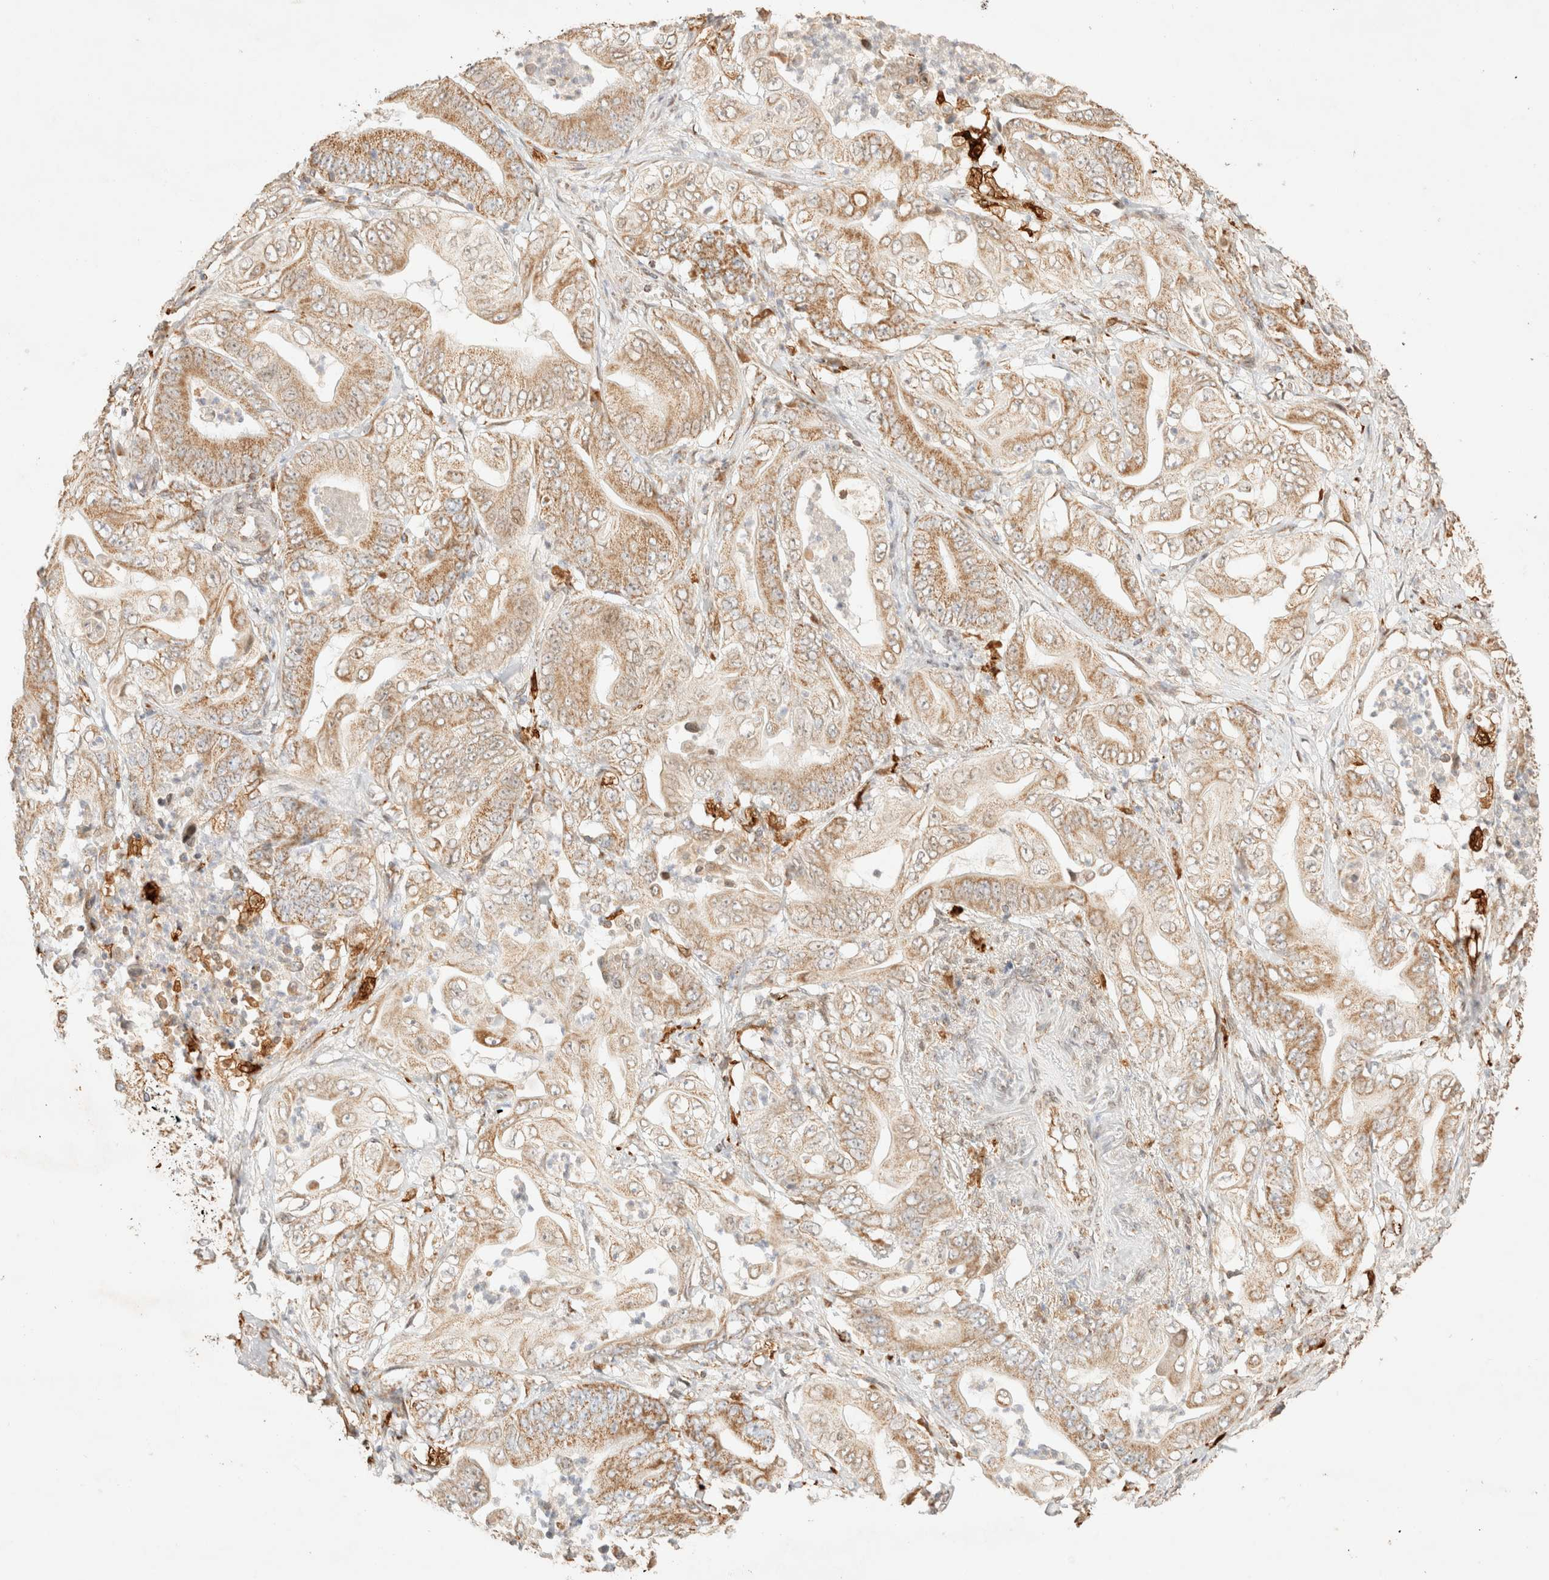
{"staining": {"intensity": "moderate", "quantity": ">75%", "location": "cytoplasmic/membranous"}, "tissue": "stomach cancer", "cell_type": "Tumor cells", "image_type": "cancer", "snomed": [{"axis": "morphology", "description": "Adenocarcinoma, NOS"}, {"axis": "topography", "description": "Stomach"}], "caption": "Human stomach adenocarcinoma stained with a protein marker displays moderate staining in tumor cells.", "gene": "TACO1", "patient": {"sex": "female", "age": 73}}